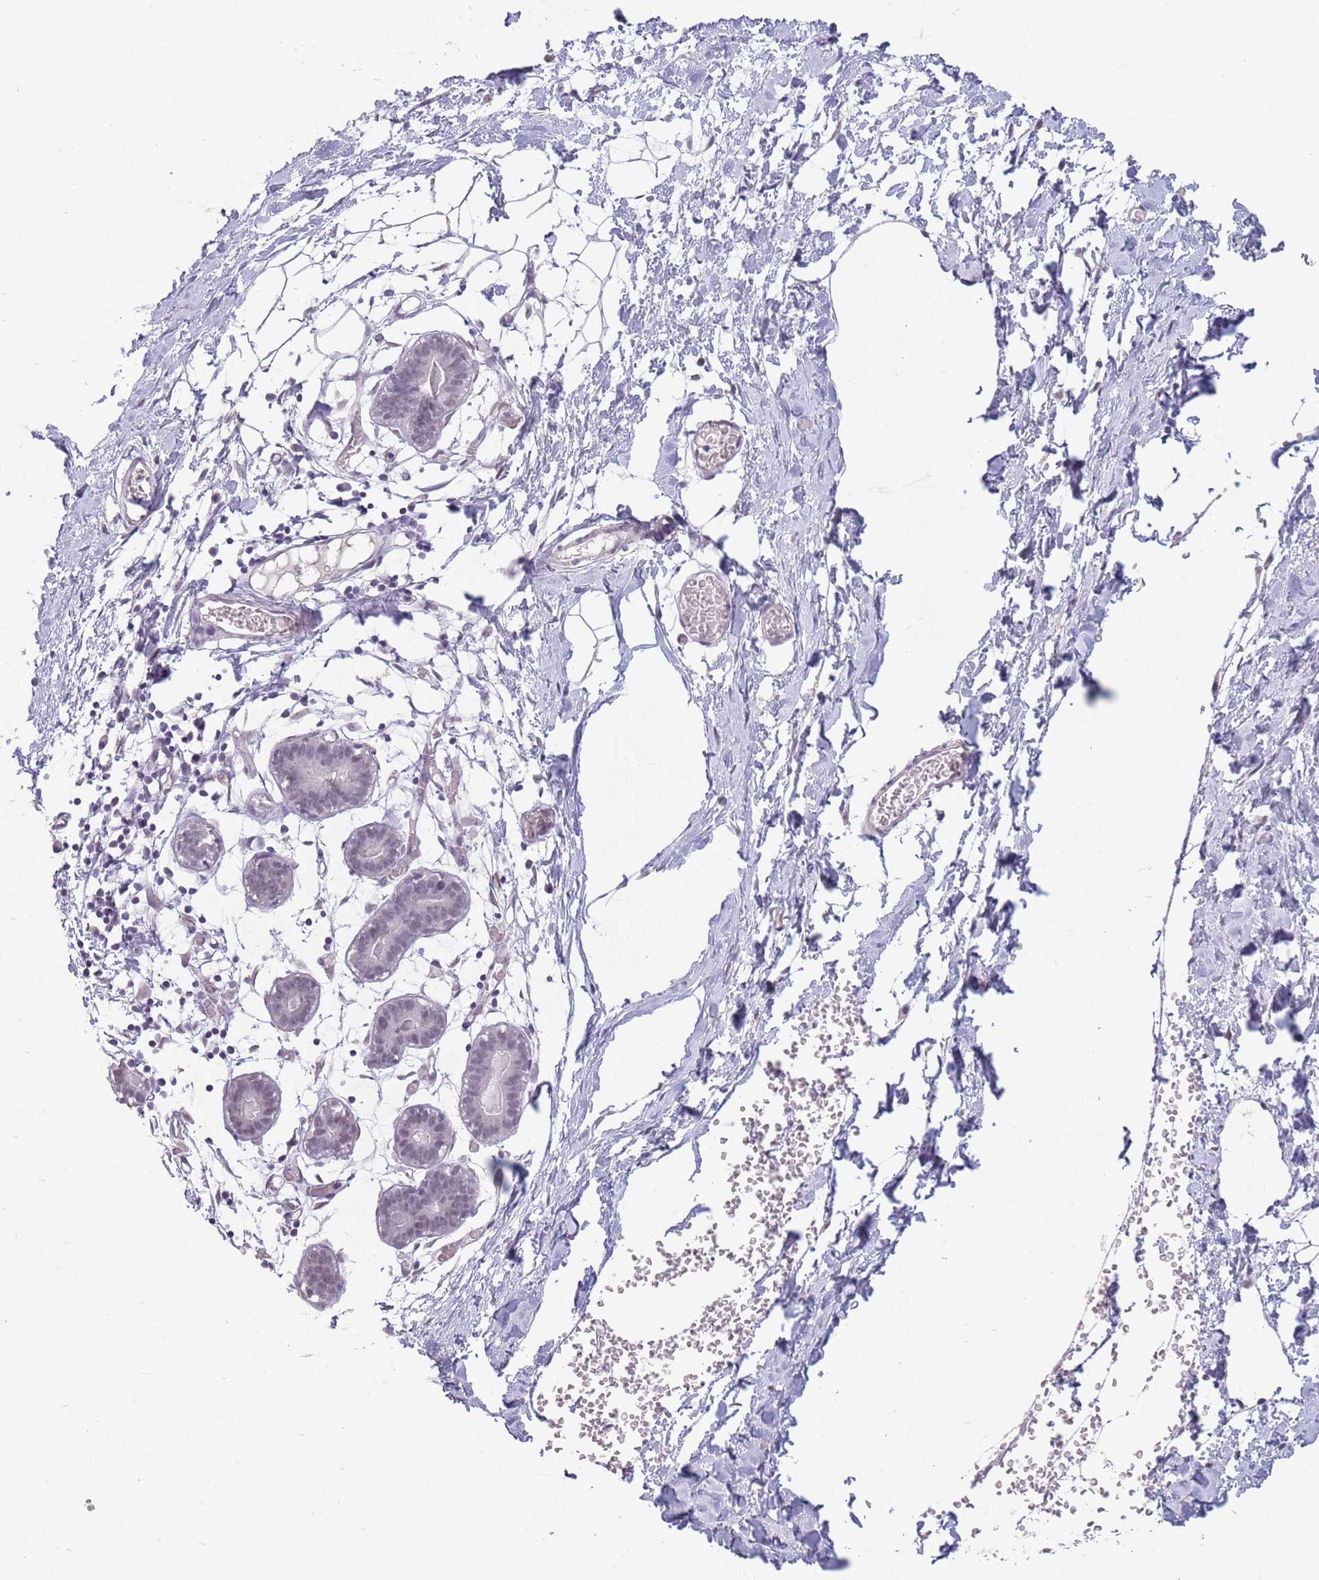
{"staining": {"intensity": "negative", "quantity": "none", "location": "none"}, "tissue": "breast", "cell_type": "Adipocytes", "image_type": "normal", "snomed": [{"axis": "morphology", "description": "Normal tissue, NOS"}, {"axis": "topography", "description": "Breast"}], "caption": "This is a micrograph of immunohistochemistry staining of benign breast, which shows no staining in adipocytes. Brightfield microscopy of immunohistochemistry (IHC) stained with DAB (3,3'-diaminobenzidine) (brown) and hematoxylin (blue), captured at high magnification.", "gene": "ZNF574", "patient": {"sex": "female", "age": 27}}